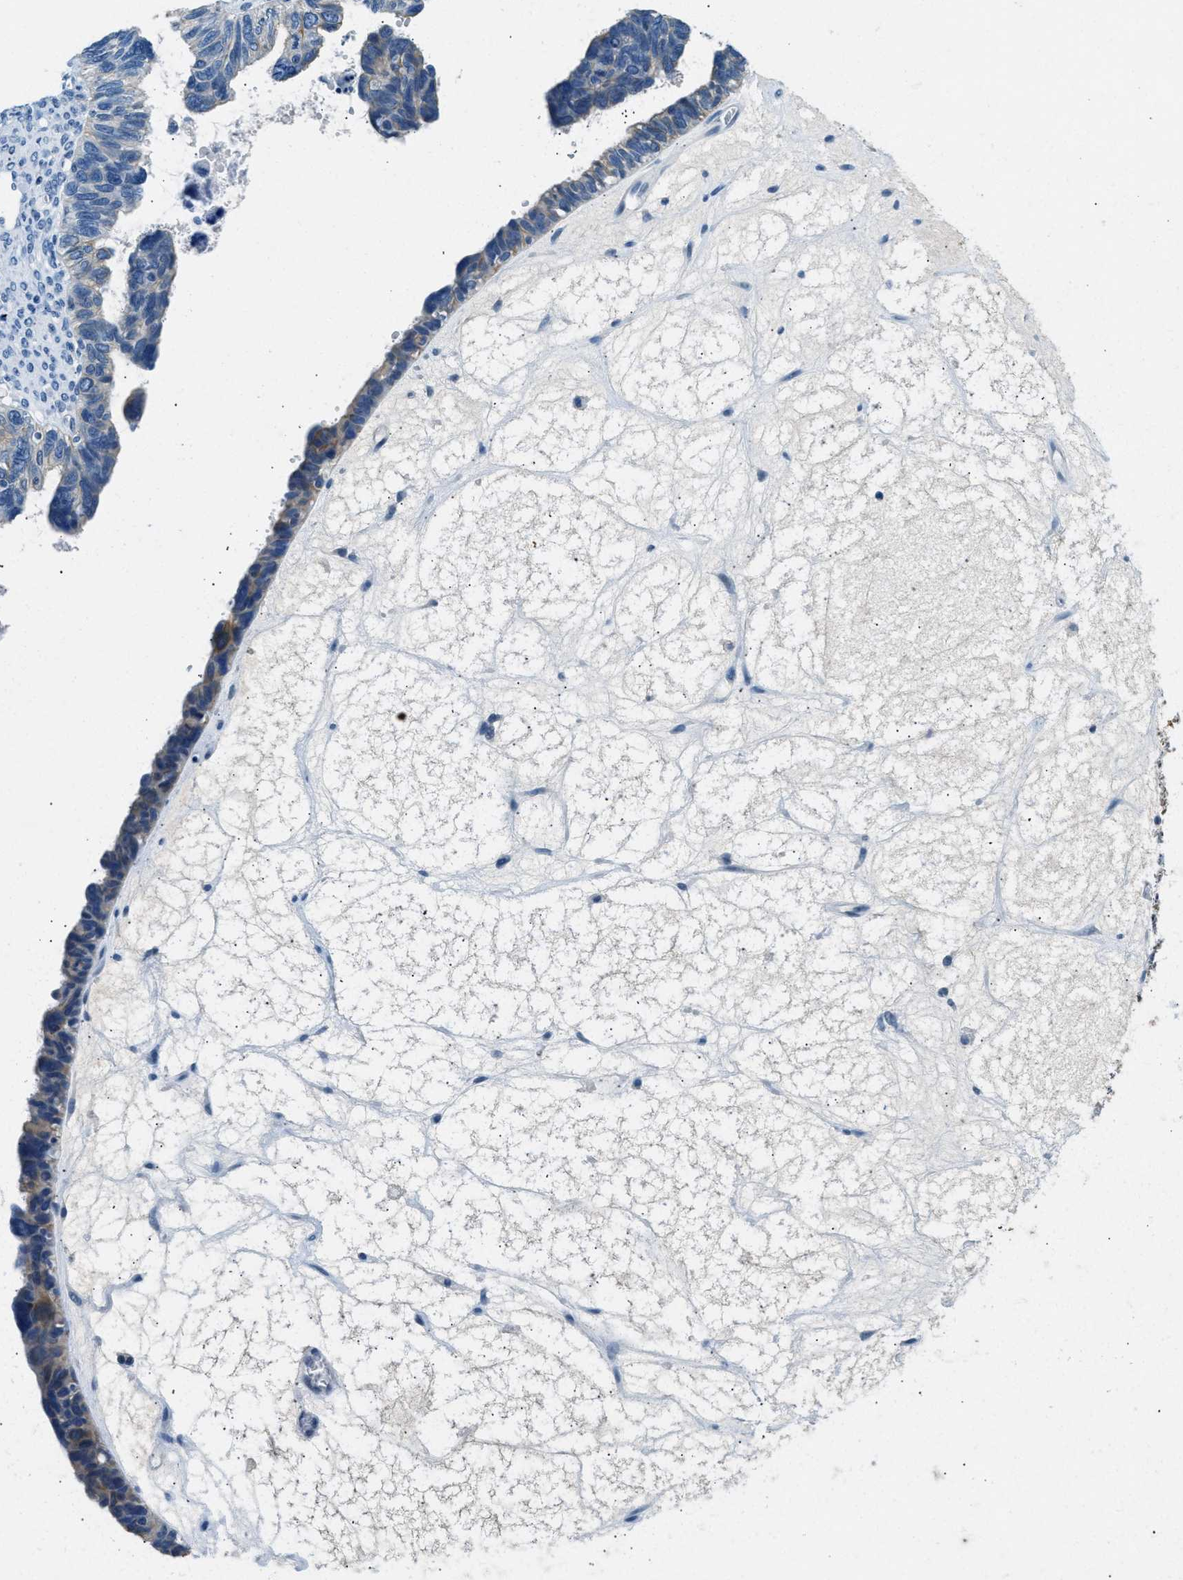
{"staining": {"intensity": "negative", "quantity": "none", "location": "none"}, "tissue": "ovarian cancer", "cell_type": "Tumor cells", "image_type": "cancer", "snomed": [{"axis": "morphology", "description": "Cystadenocarcinoma, serous, NOS"}, {"axis": "topography", "description": "Ovary"}], "caption": "This is a photomicrograph of immunohistochemistry staining of ovarian cancer (serous cystadenocarcinoma), which shows no staining in tumor cells.", "gene": "CFAP20", "patient": {"sex": "female", "age": 79}}